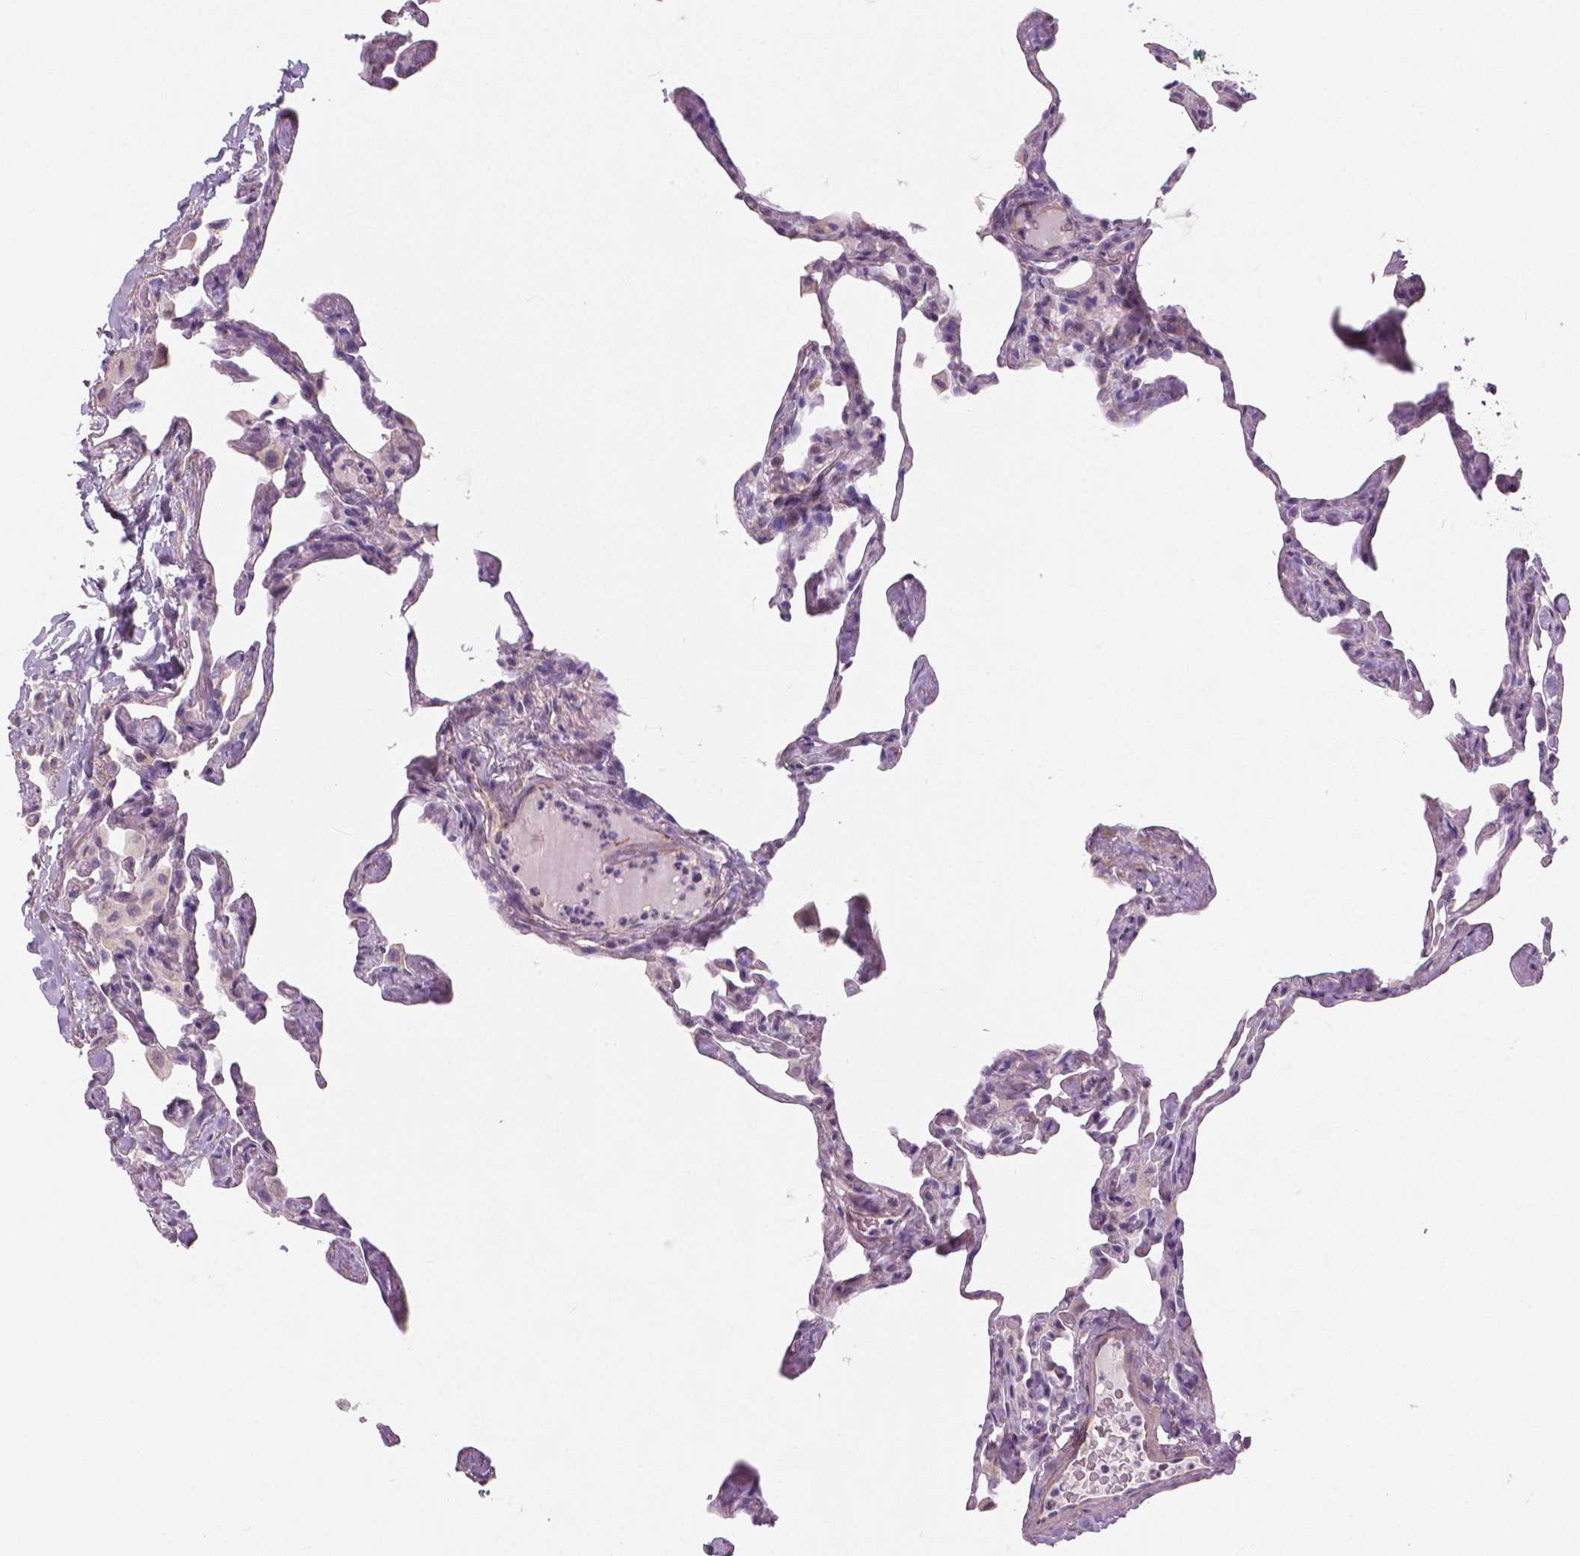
{"staining": {"intensity": "negative", "quantity": "none", "location": "none"}, "tissue": "lung", "cell_type": "Alveolar cells", "image_type": "normal", "snomed": [{"axis": "morphology", "description": "Normal tissue, NOS"}, {"axis": "topography", "description": "Lung"}], "caption": "This micrograph is of normal lung stained with immunohistochemistry (IHC) to label a protein in brown with the nuclei are counter-stained blue. There is no staining in alveolar cells. (Stains: DAB IHC with hematoxylin counter stain, Microscopy: brightfield microscopy at high magnification).", "gene": "FLT1", "patient": {"sex": "male", "age": 65}}